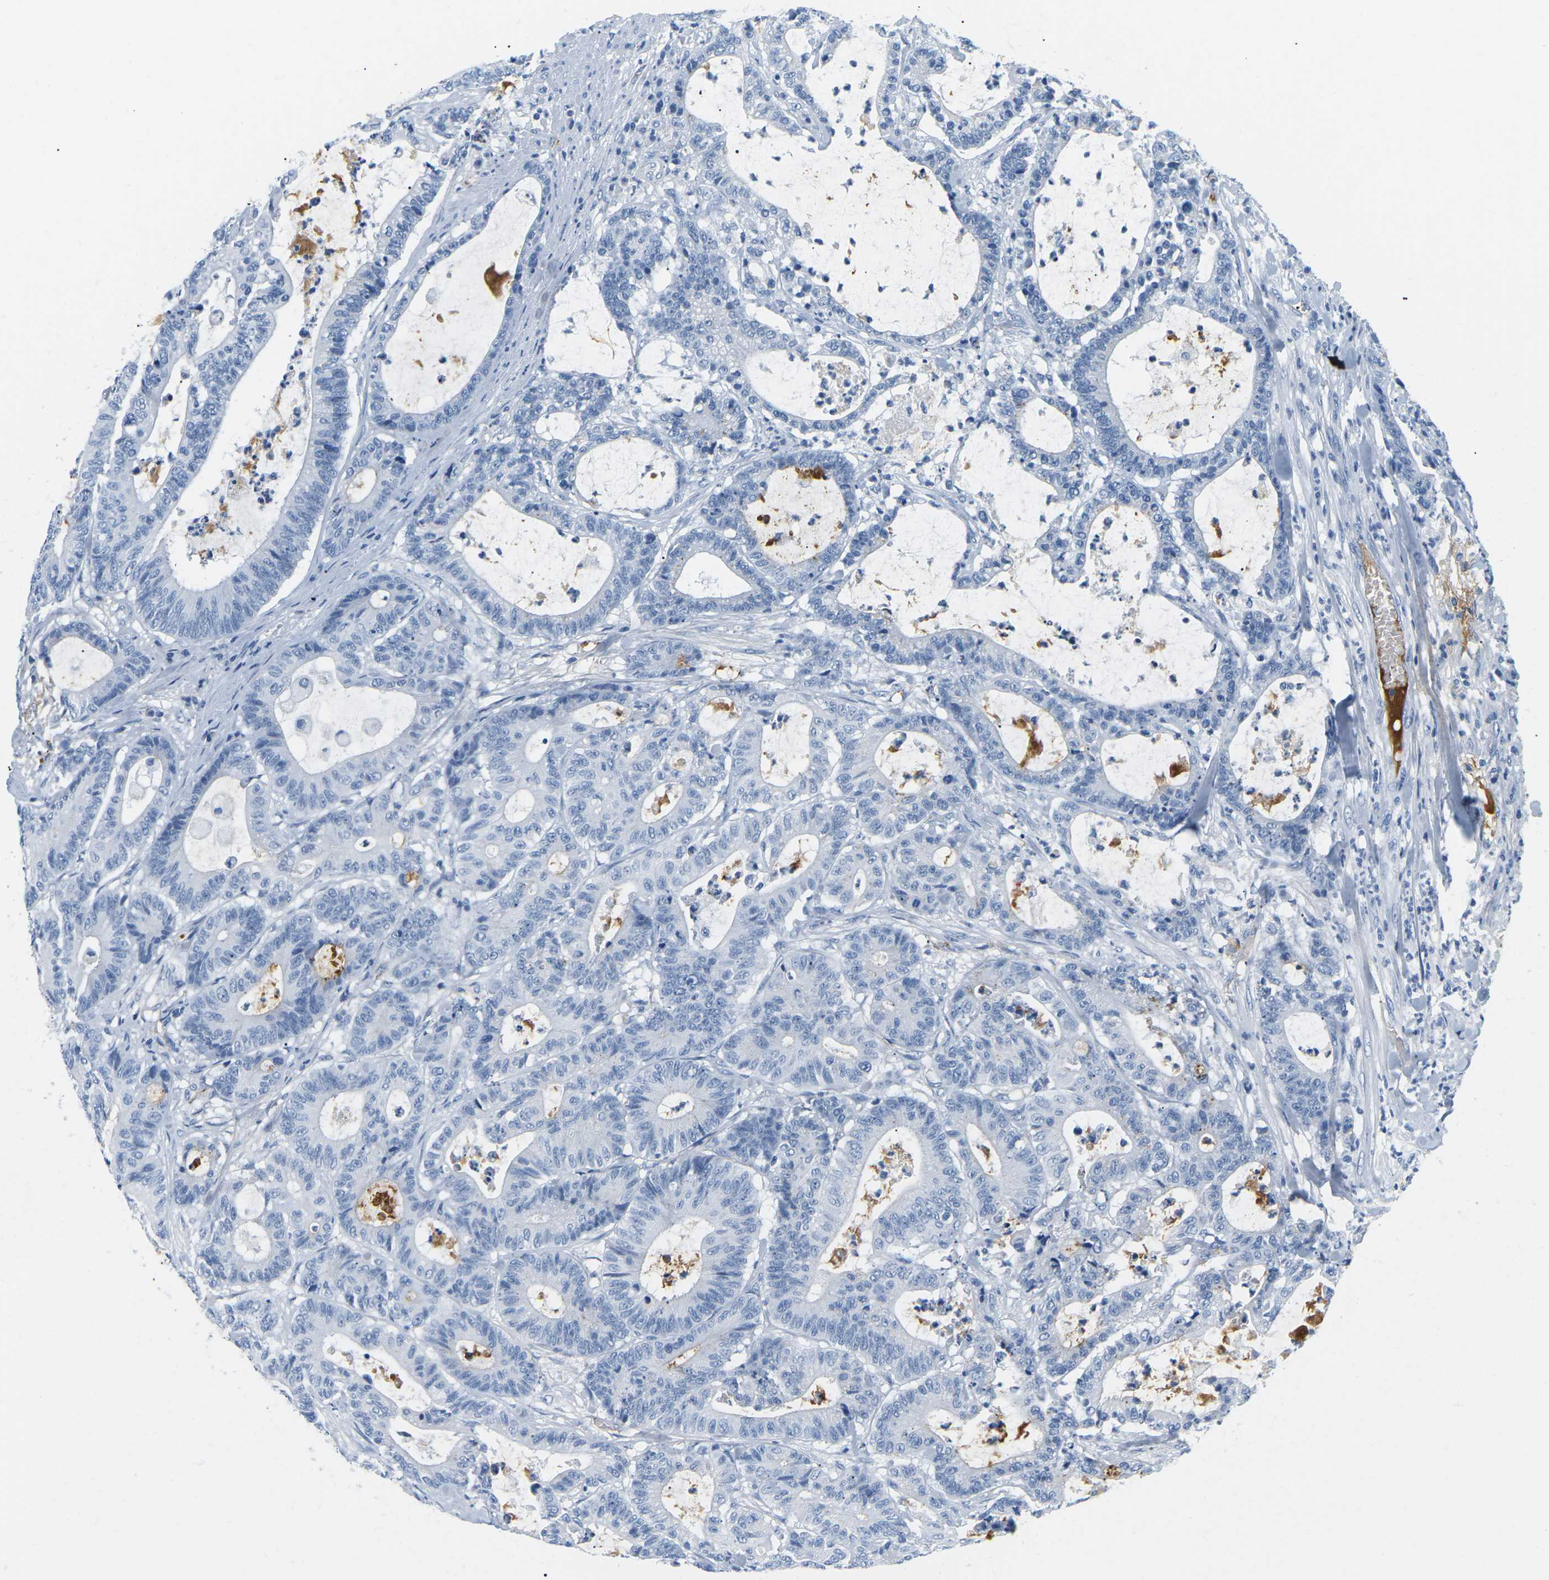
{"staining": {"intensity": "negative", "quantity": "none", "location": "none"}, "tissue": "colorectal cancer", "cell_type": "Tumor cells", "image_type": "cancer", "snomed": [{"axis": "morphology", "description": "Adenocarcinoma, NOS"}, {"axis": "topography", "description": "Colon"}], "caption": "High magnification brightfield microscopy of colorectal adenocarcinoma stained with DAB (3,3'-diaminobenzidine) (brown) and counterstained with hematoxylin (blue): tumor cells show no significant expression.", "gene": "APOB", "patient": {"sex": "female", "age": 84}}